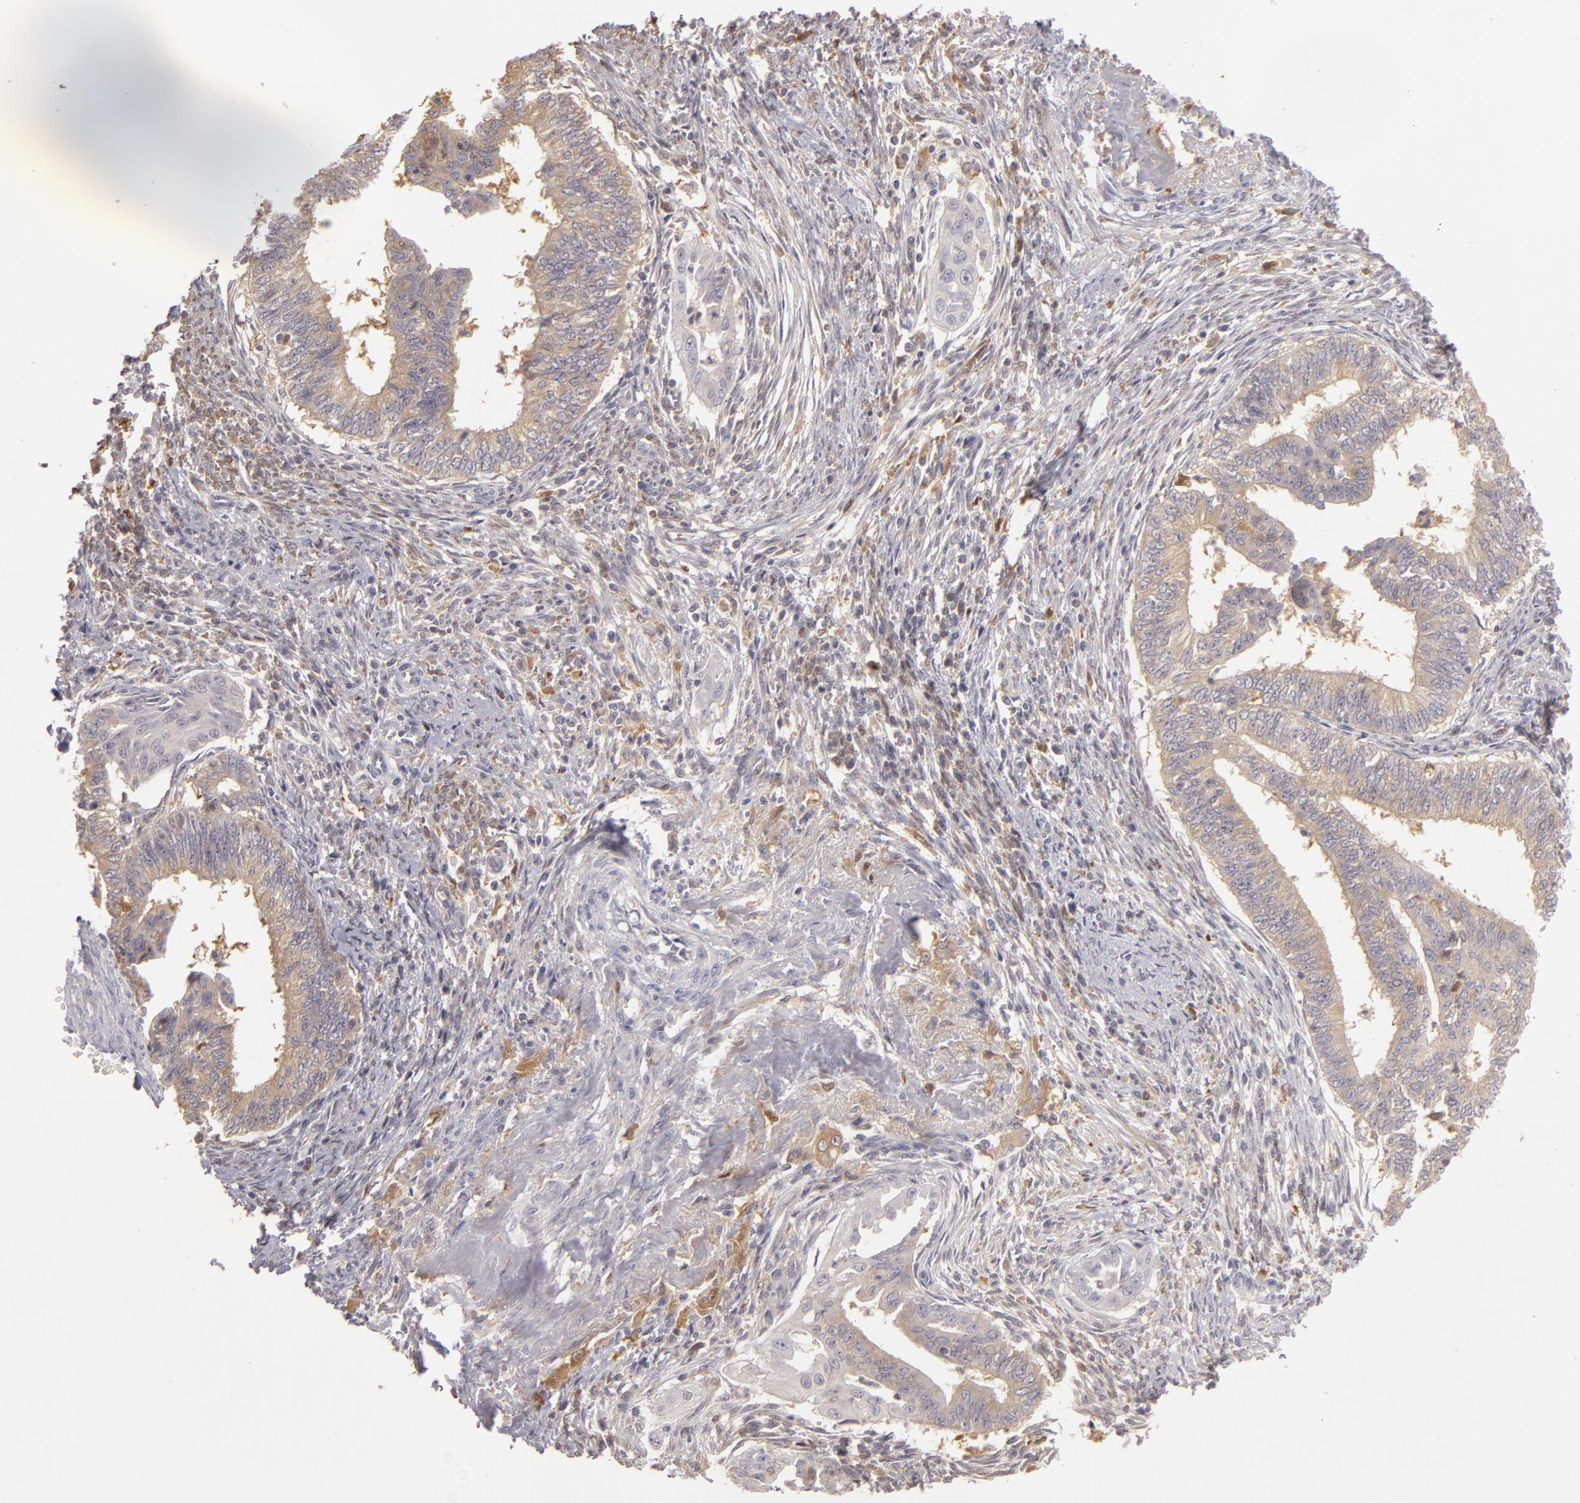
{"staining": {"intensity": "negative", "quantity": "none", "location": "none"}, "tissue": "endometrial cancer", "cell_type": "Tumor cells", "image_type": "cancer", "snomed": [{"axis": "morphology", "description": "Adenocarcinoma, NOS"}, {"axis": "topography", "description": "Endometrium"}], "caption": "Protein analysis of endometrial adenocarcinoma displays no significant expression in tumor cells.", "gene": "GNPDA1", "patient": {"sex": "female", "age": 66}}